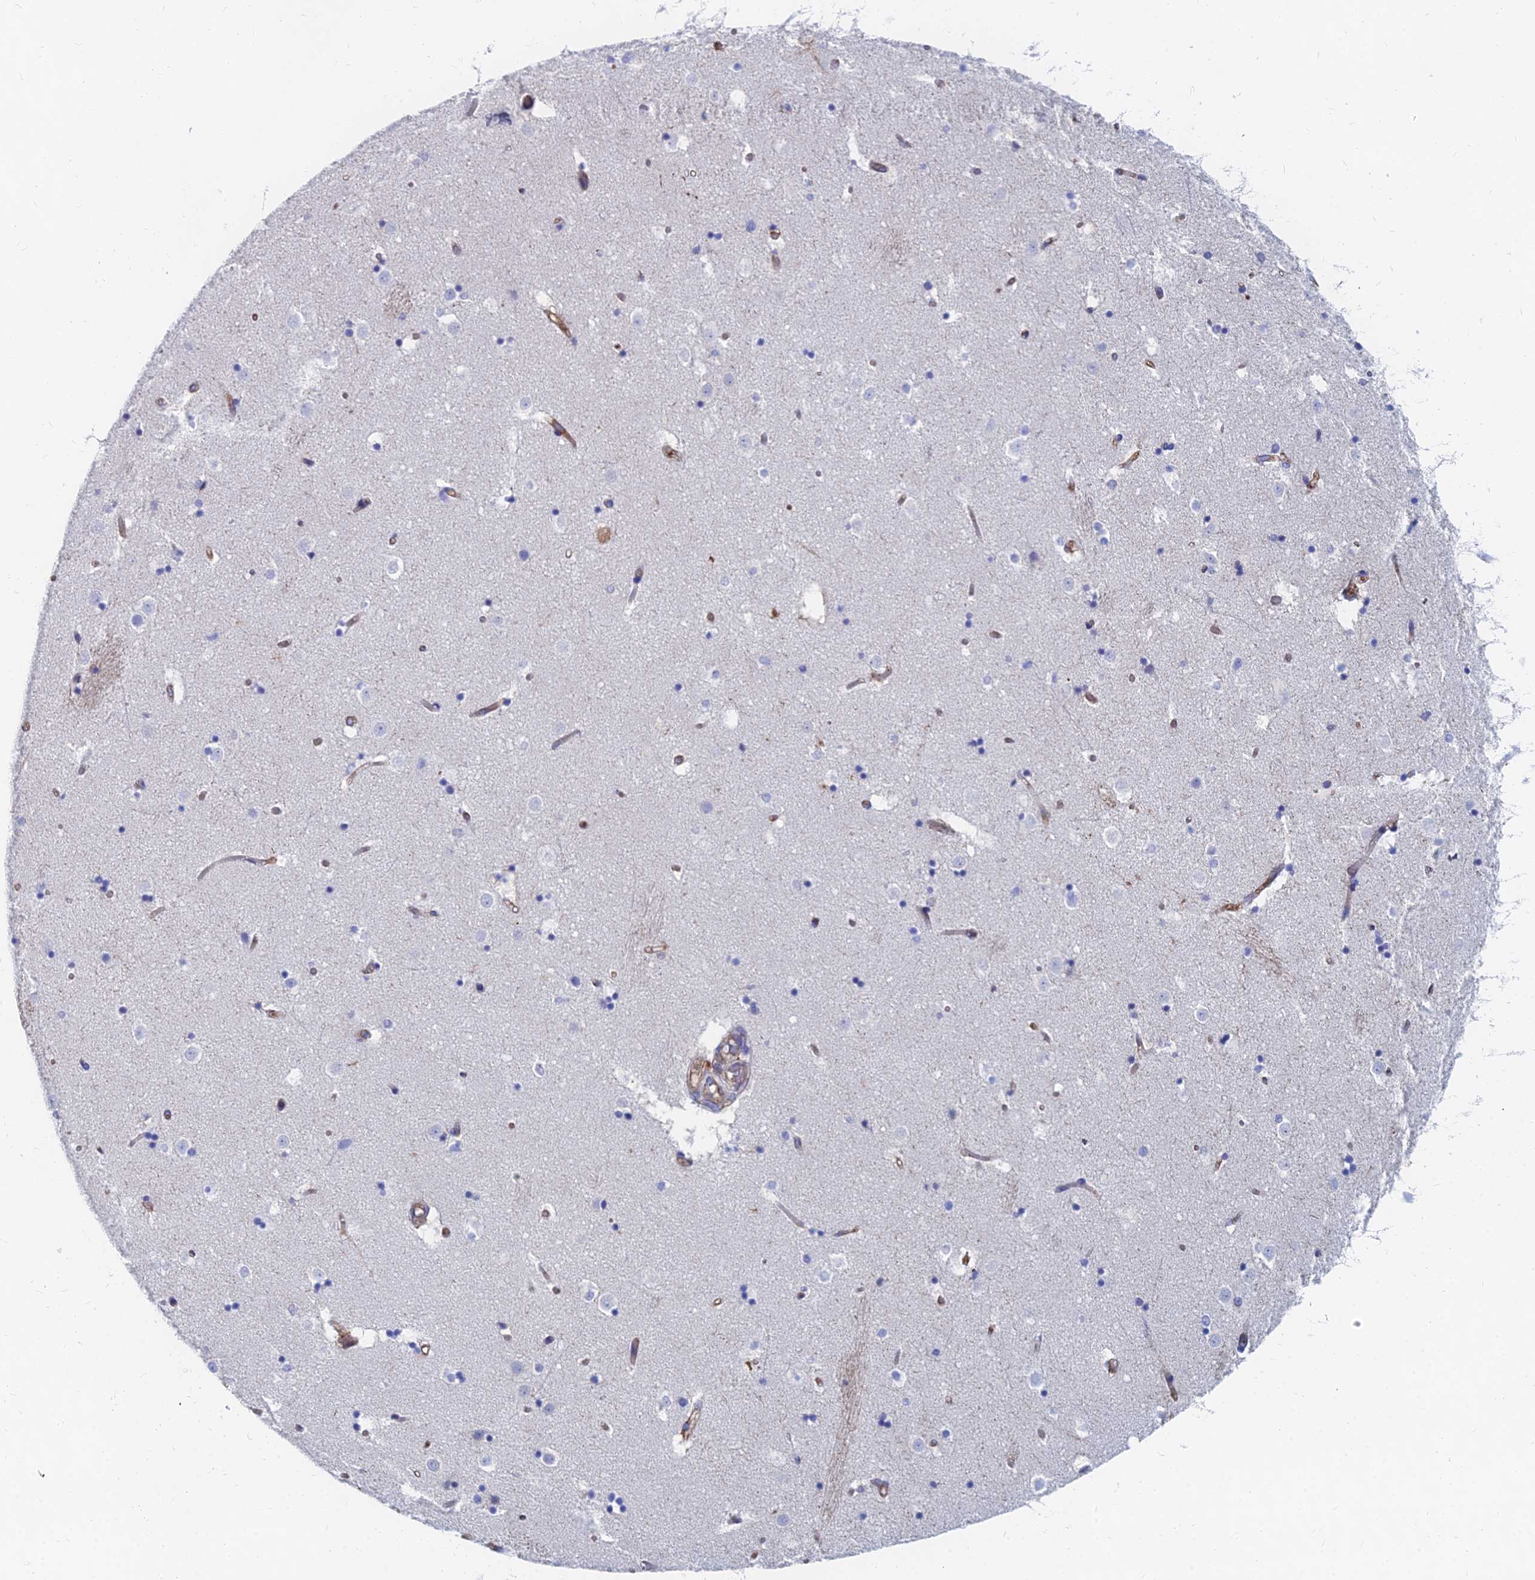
{"staining": {"intensity": "negative", "quantity": "none", "location": "none"}, "tissue": "caudate", "cell_type": "Glial cells", "image_type": "normal", "snomed": [{"axis": "morphology", "description": "Normal tissue, NOS"}, {"axis": "topography", "description": "Lateral ventricle wall"}], "caption": "The IHC photomicrograph has no significant staining in glial cells of caudate.", "gene": "FFAR3", "patient": {"sex": "female", "age": 52}}